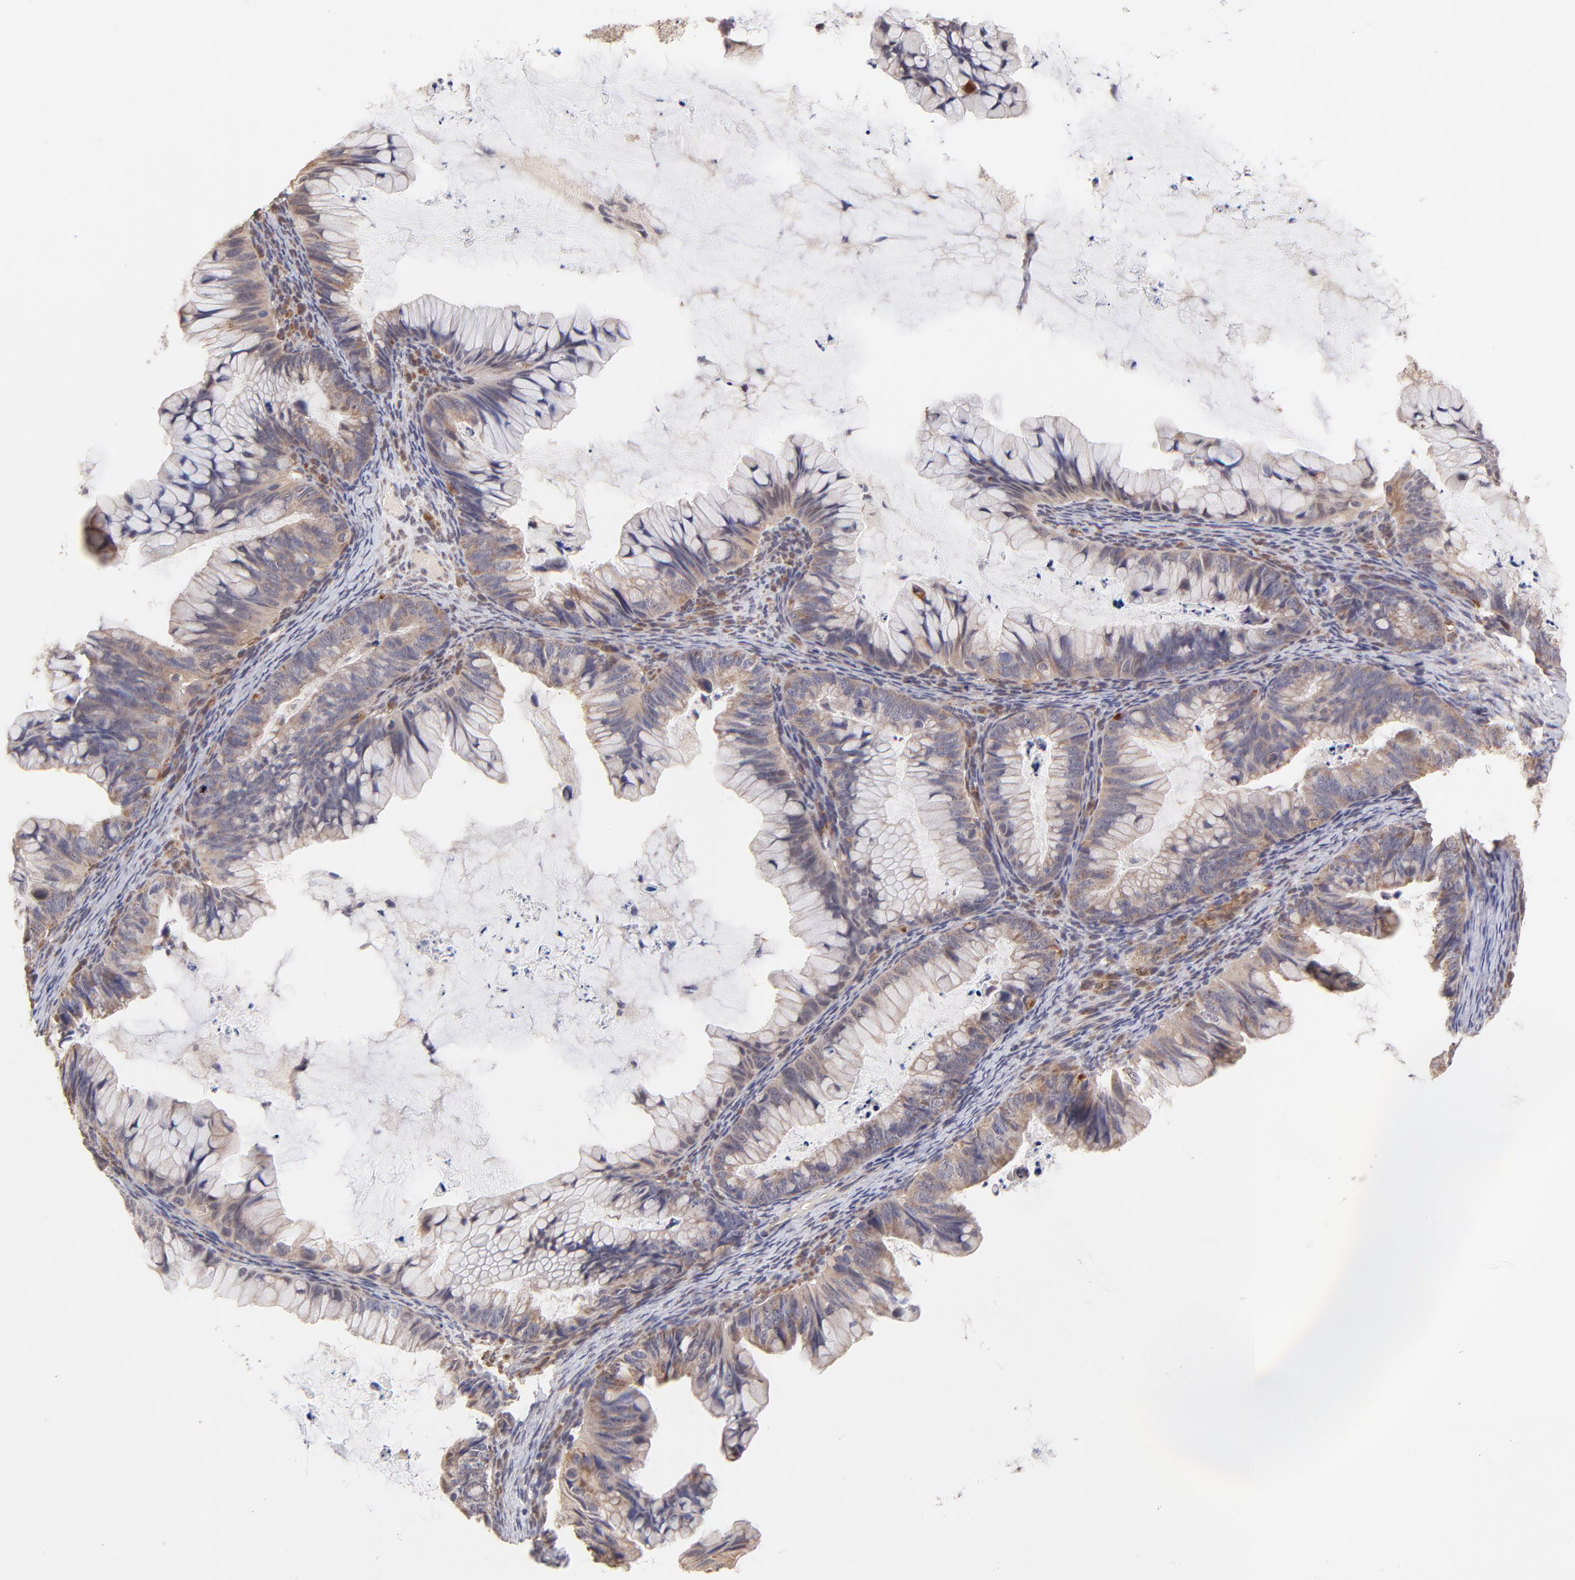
{"staining": {"intensity": "moderate", "quantity": "25%-75%", "location": "cytoplasmic/membranous"}, "tissue": "ovarian cancer", "cell_type": "Tumor cells", "image_type": "cancer", "snomed": [{"axis": "morphology", "description": "Cystadenocarcinoma, mucinous, NOS"}, {"axis": "topography", "description": "Ovary"}], "caption": "This is an image of immunohistochemistry staining of ovarian cancer, which shows moderate positivity in the cytoplasmic/membranous of tumor cells.", "gene": "UBE2H", "patient": {"sex": "female", "age": 36}}